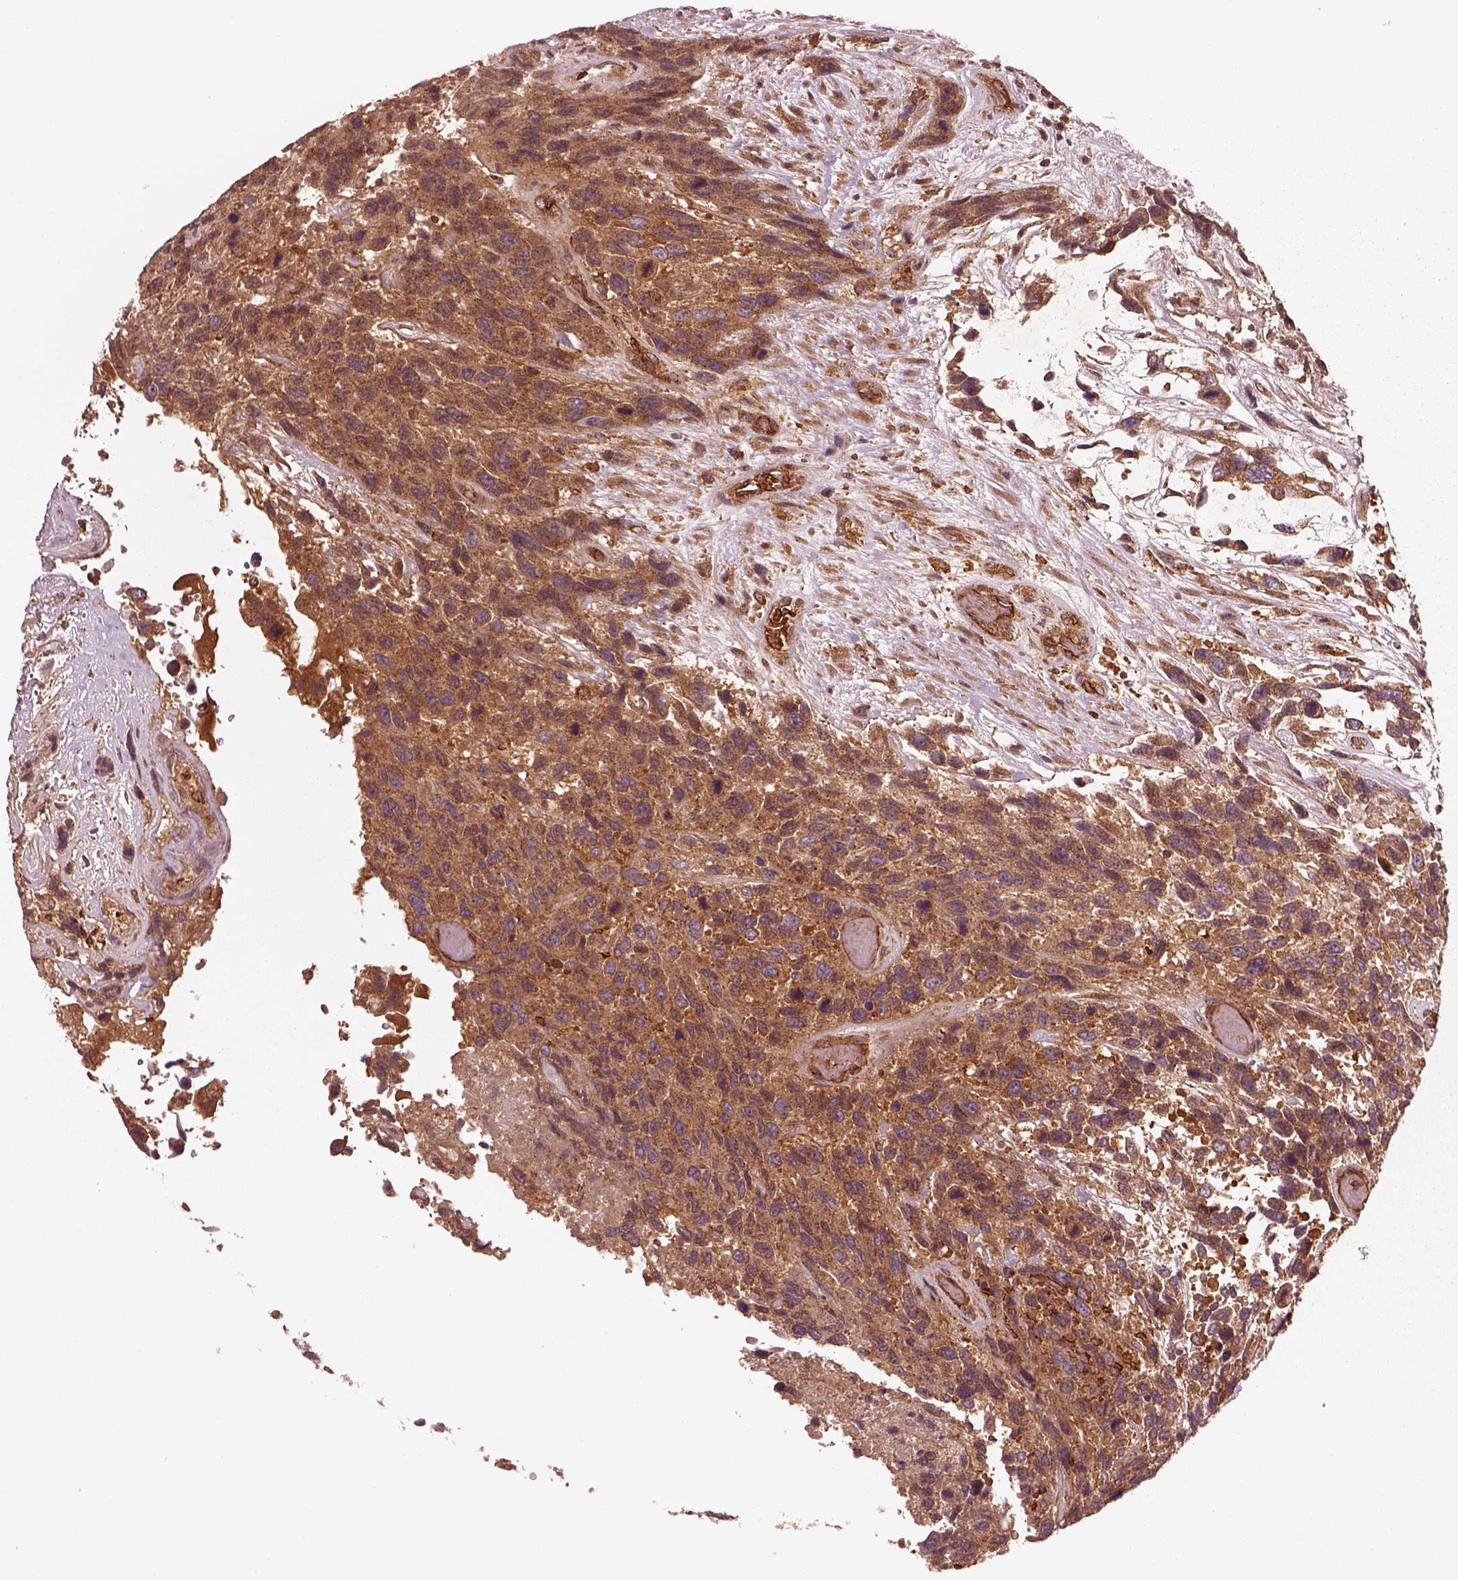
{"staining": {"intensity": "moderate", "quantity": ">75%", "location": "cytoplasmic/membranous"}, "tissue": "urothelial cancer", "cell_type": "Tumor cells", "image_type": "cancer", "snomed": [{"axis": "morphology", "description": "Urothelial carcinoma, High grade"}, {"axis": "topography", "description": "Urinary bladder"}], "caption": "Urothelial carcinoma (high-grade) tissue shows moderate cytoplasmic/membranous staining in approximately >75% of tumor cells, visualized by immunohistochemistry.", "gene": "WASHC2A", "patient": {"sex": "female", "age": 70}}